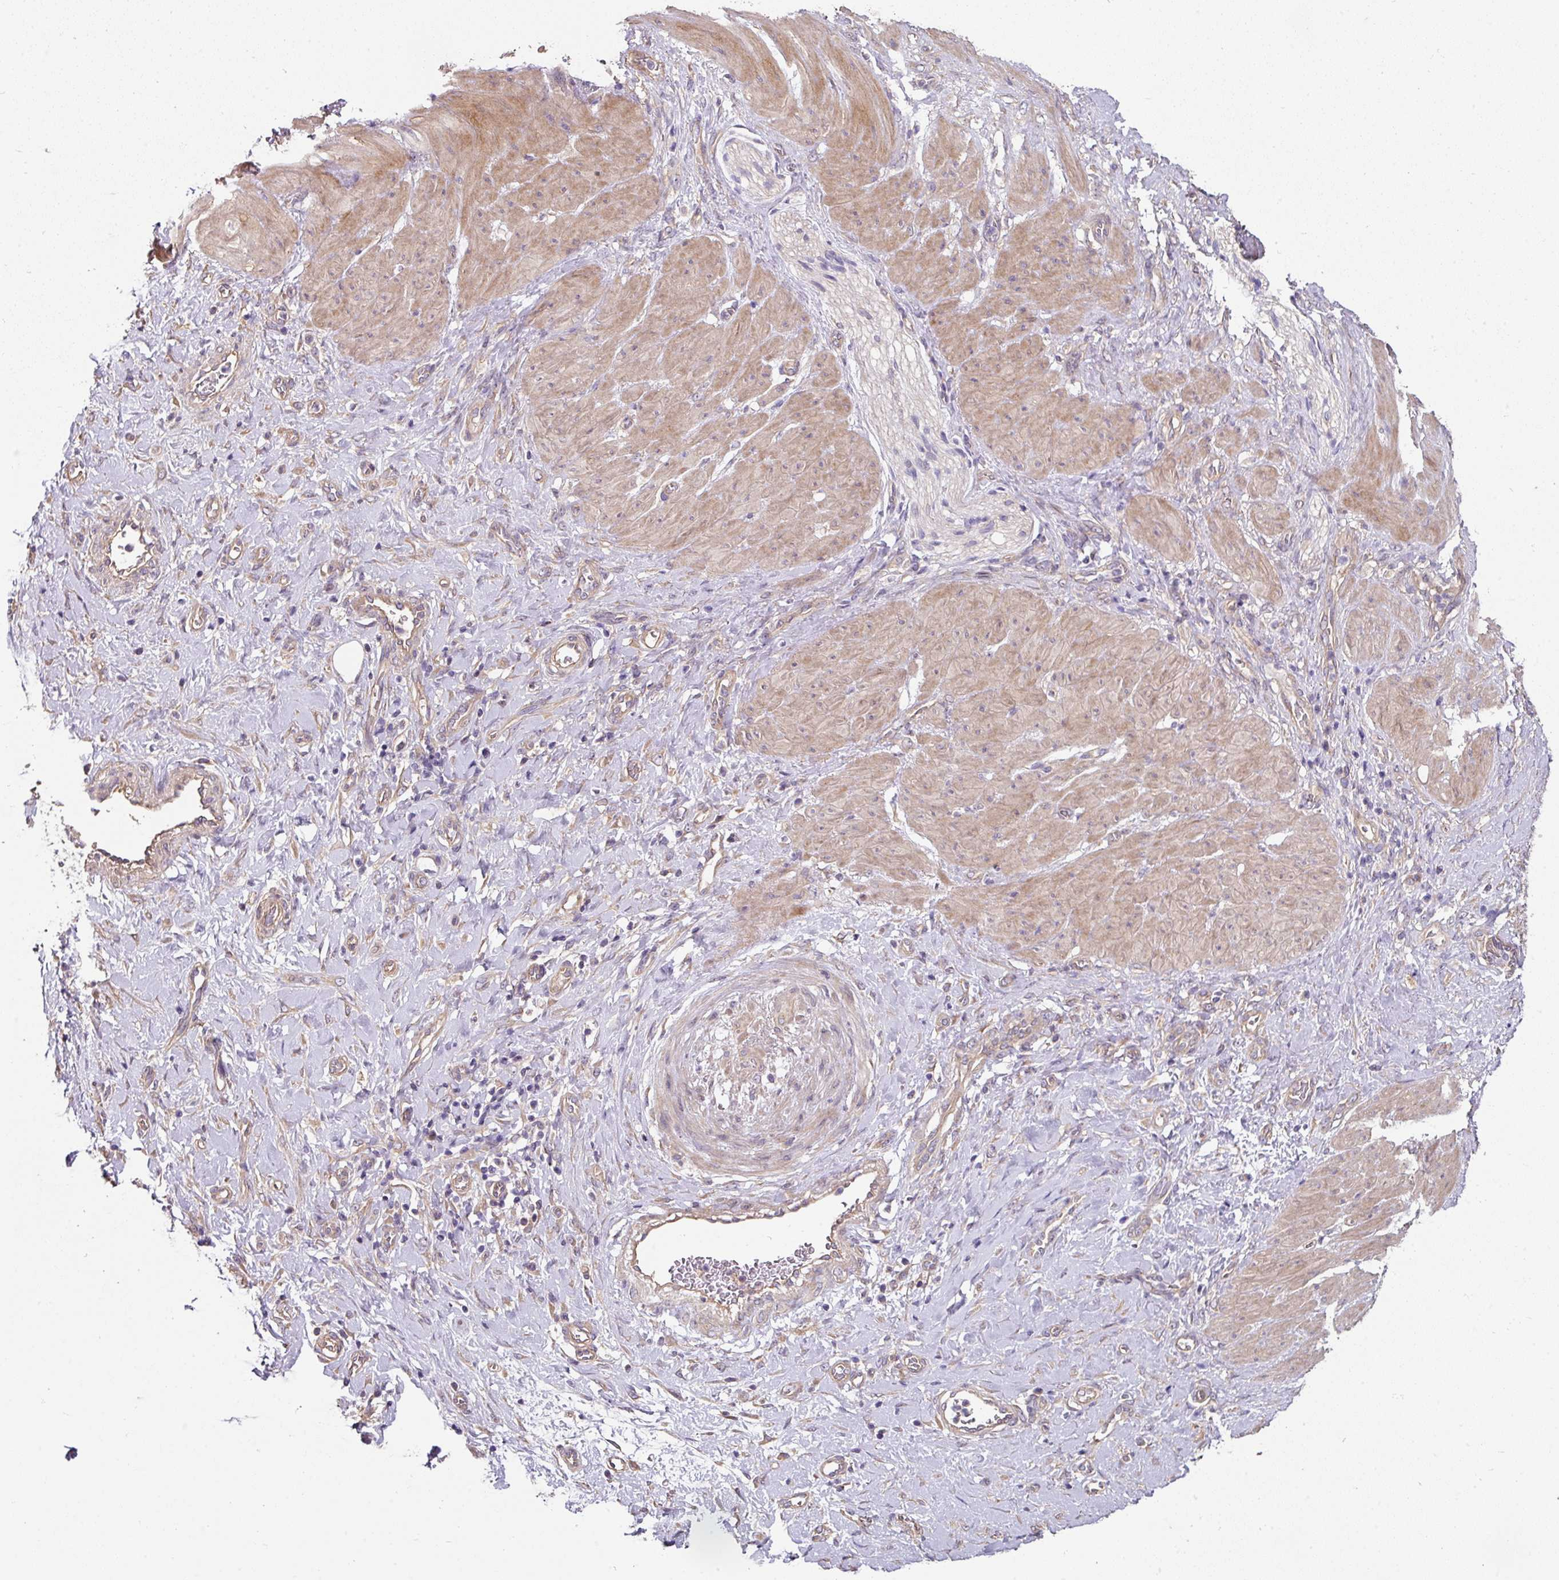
{"staining": {"intensity": "negative", "quantity": "none", "location": "none"}, "tissue": "stomach cancer", "cell_type": "Tumor cells", "image_type": "cancer", "snomed": [{"axis": "morphology", "description": "Adenocarcinoma, NOS"}, {"axis": "topography", "description": "Stomach"}], "caption": "DAB (3,3'-diaminobenzidine) immunohistochemical staining of adenocarcinoma (stomach) demonstrates no significant expression in tumor cells.", "gene": "C4orf48", "patient": {"sex": "male", "age": 48}}